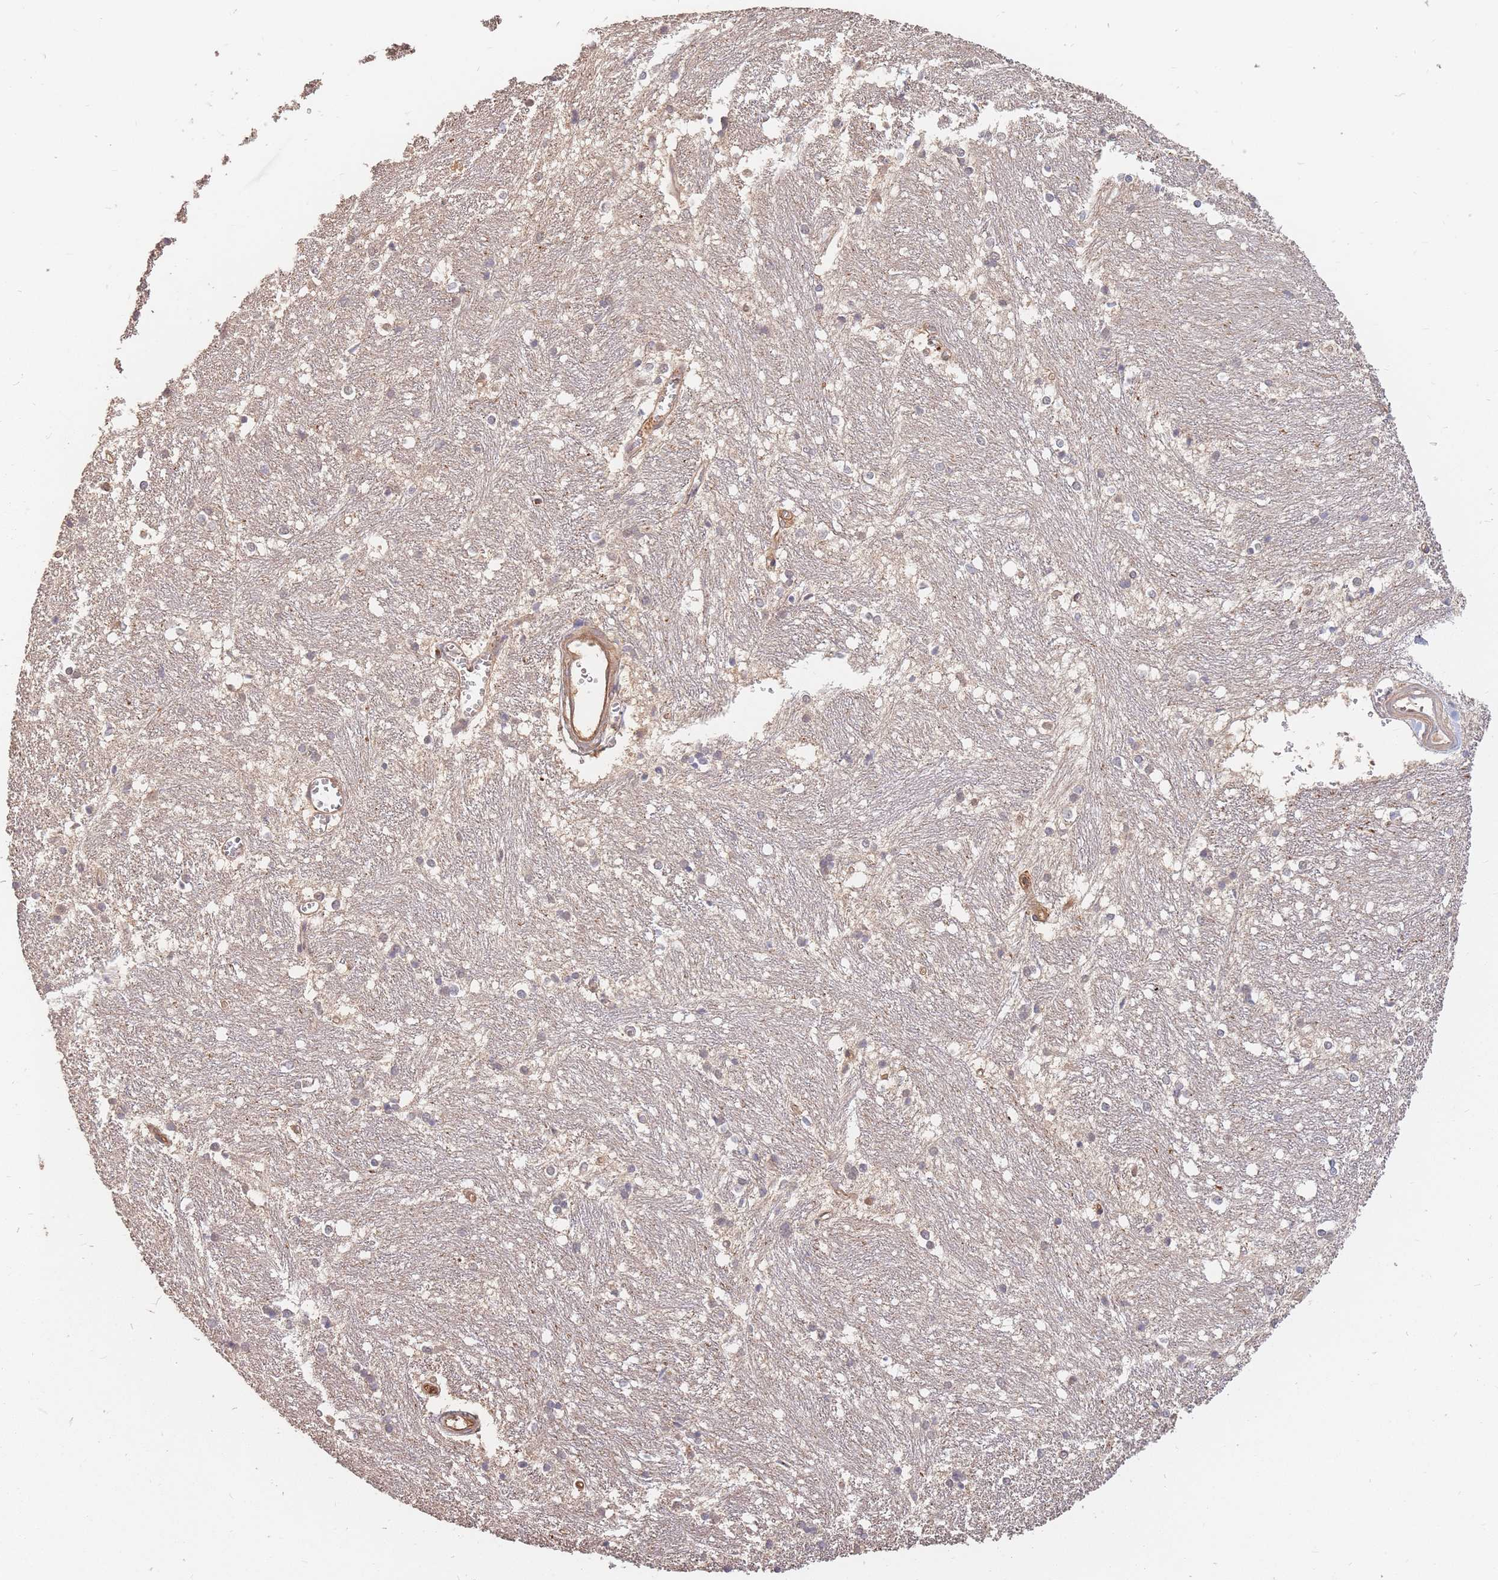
{"staining": {"intensity": "negative", "quantity": "none", "location": "none"}, "tissue": "caudate", "cell_type": "Glial cells", "image_type": "normal", "snomed": [{"axis": "morphology", "description": "Normal tissue, NOS"}, {"axis": "topography", "description": "Lateral ventricle wall"}], "caption": "Human caudate stained for a protein using immunohistochemistry (IHC) demonstrates no positivity in glial cells.", "gene": "PLS3", "patient": {"sex": "male", "age": 37}}